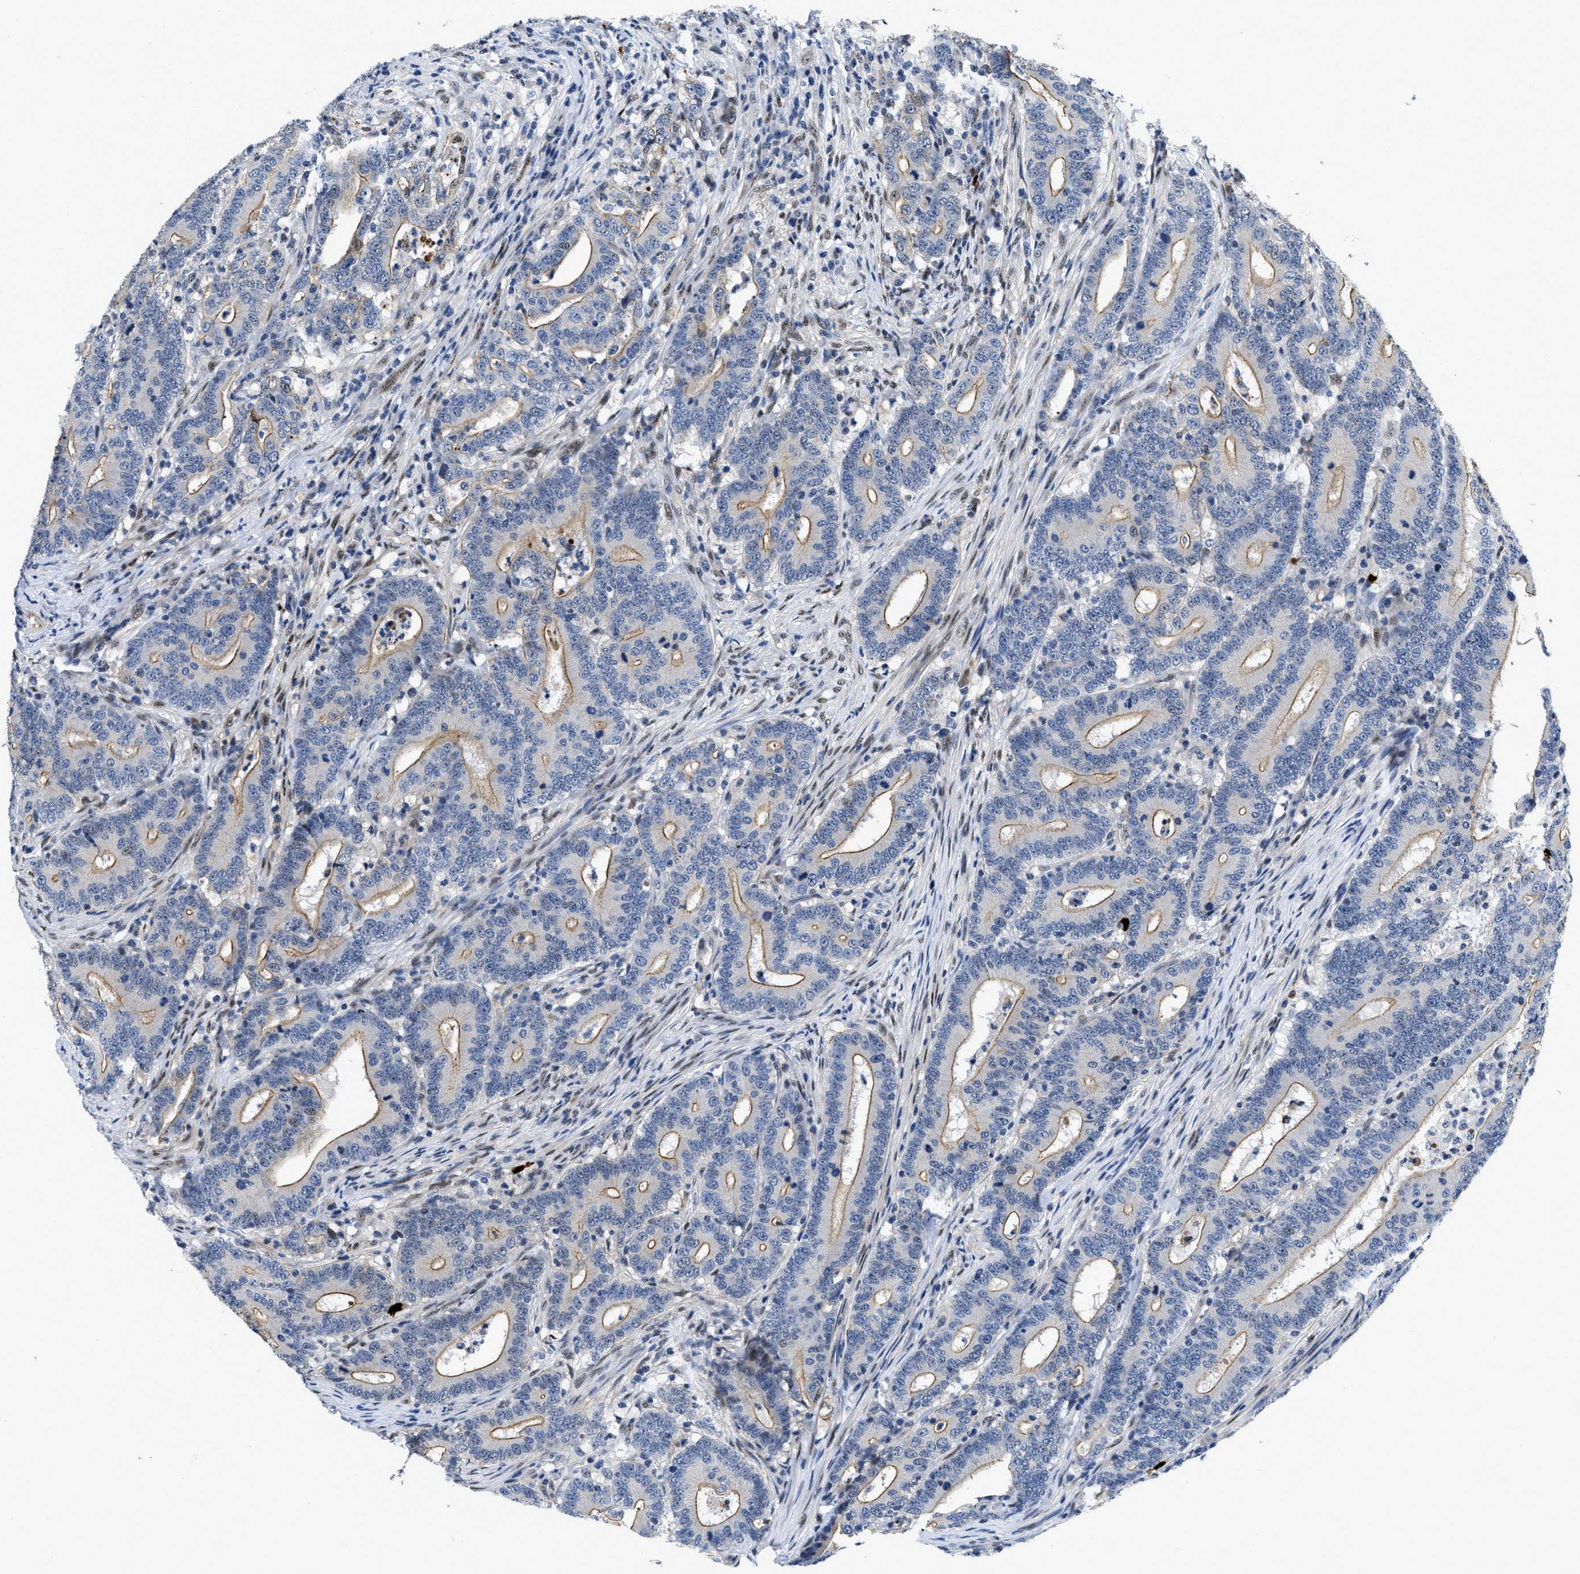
{"staining": {"intensity": "moderate", "quantity": "25%-75%", "location": "cytoplasmic/membranous"}, "tissue": "colorectal cancer", "cell_type": "Tumor cells", "image_type": "cancer", "snomed": [{"axis": "morphology", "description": "Adenocarcinoma, NOS"}, {"axis": "topography", "description": "Colon"}], "caption": "Brown immunohistochemical staining in colorectal cancer (adenocarcinoma) shows moderate cytoplasmic/membranous expression in about 25%-75% of tumor cells. The staining is performed using DAB brown chromogen to label protein expression. The nuclei are counter-stained blue using hematoxylin.", "gene": "VIP", "patient": {"sex": "female", "age": 66}}